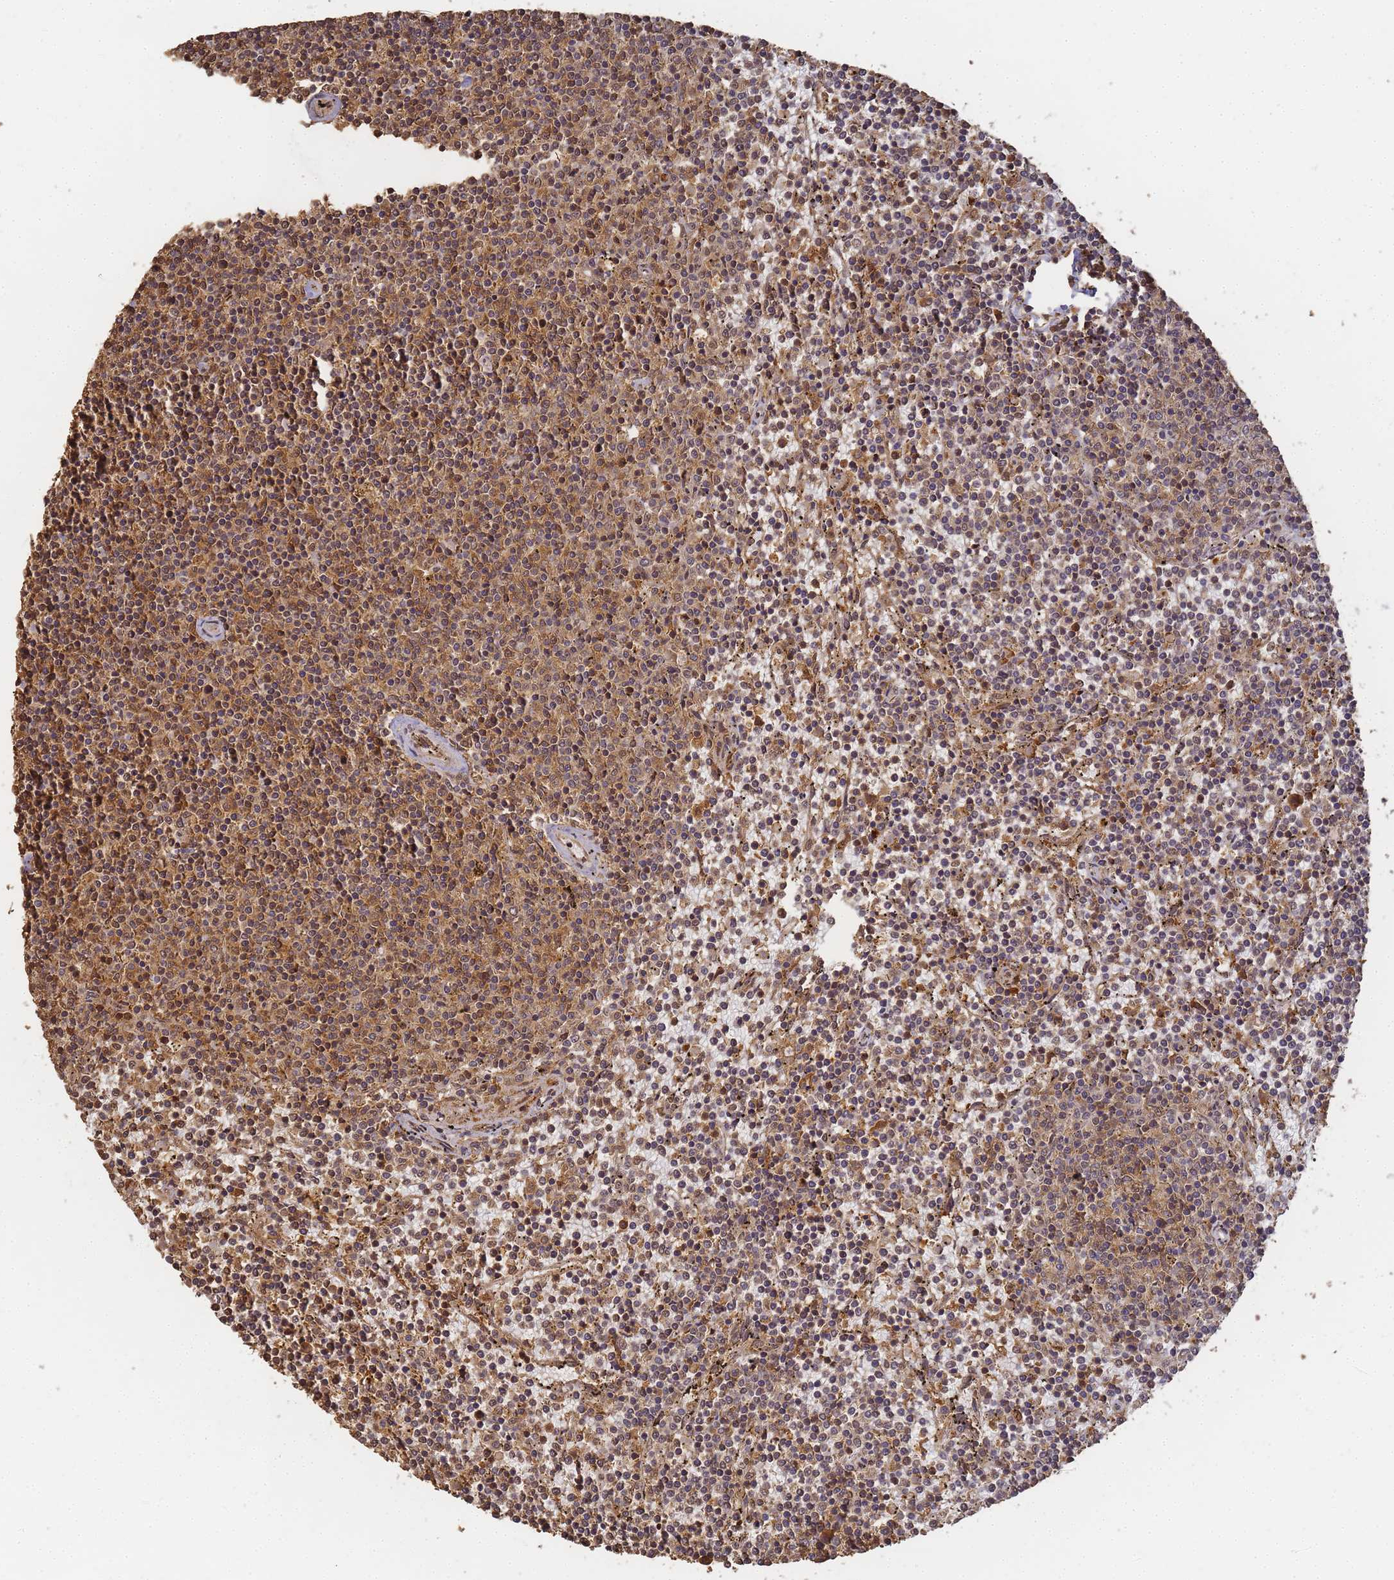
{"staining": {"intensity": "moderate", "quantity": "25%-75%", "location": "cytoplasmic/membranous,nuclear"}, "tissue": "lymphoma", "cell_type": "Tumor cells", "image_type": "cancer", "snomed": [{"axis": "morphology", "description": "Malignant lymphoma, non-Hodgkin's type, Low grade"}, {"axis": "topography", "description": "Spleen"}], "caption": "Immunohistochemical staining of low-grade malignant lymphoma, non-Hodgkin's type reveals medium levels of moderate cytoplasmic/membranous and nuclear expression in about 25%-75% of tumor cells. The staining was performed using DAB, with brown indicating positive protein expression. Nuclei are stained blue with hematoxylin.", "gene": "ALKBH1", "patient": {"sex": "female", "age": 50}}